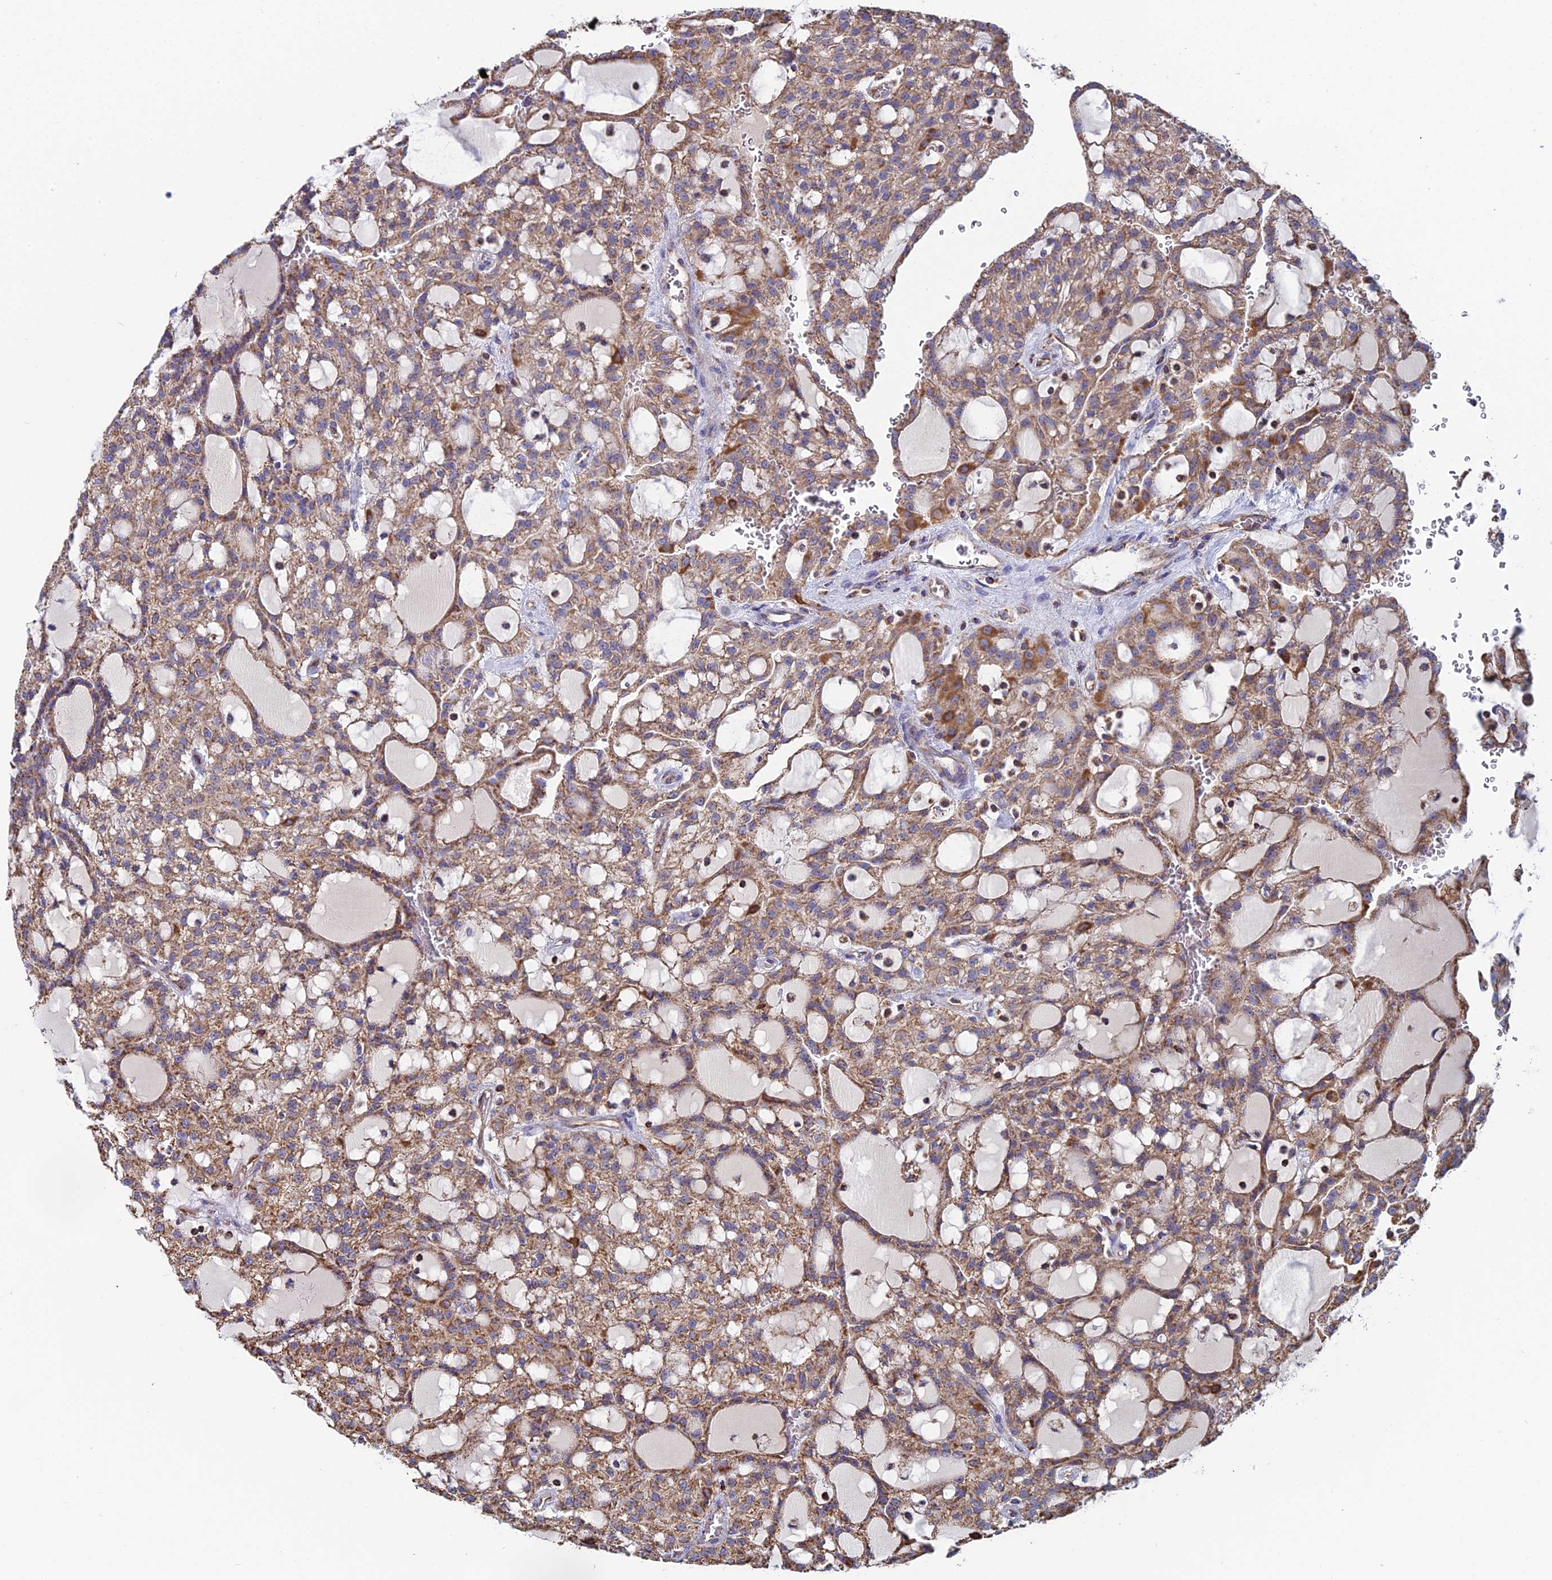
{"staining": {"intensity": "moderate", "quantity": ">75%", "location": "cytoplasmic/membranous"}, "tissue": "renal cancer", "cell_type": "Tumor cells", "image_type": "cancer", "snomed": [{"axis": "morphology", "description": "Adenocarcinoma, NOS"}, {"axis": "topography", "description": "Kidney"}], "caption": "Renal cancer stained with a brown dye shows moderate cytoplasmic/membranous positive positivity in about >75% of tumor cells.", "gene": "SPOCK2", "patient": {"sex": "male", "age": 63}}